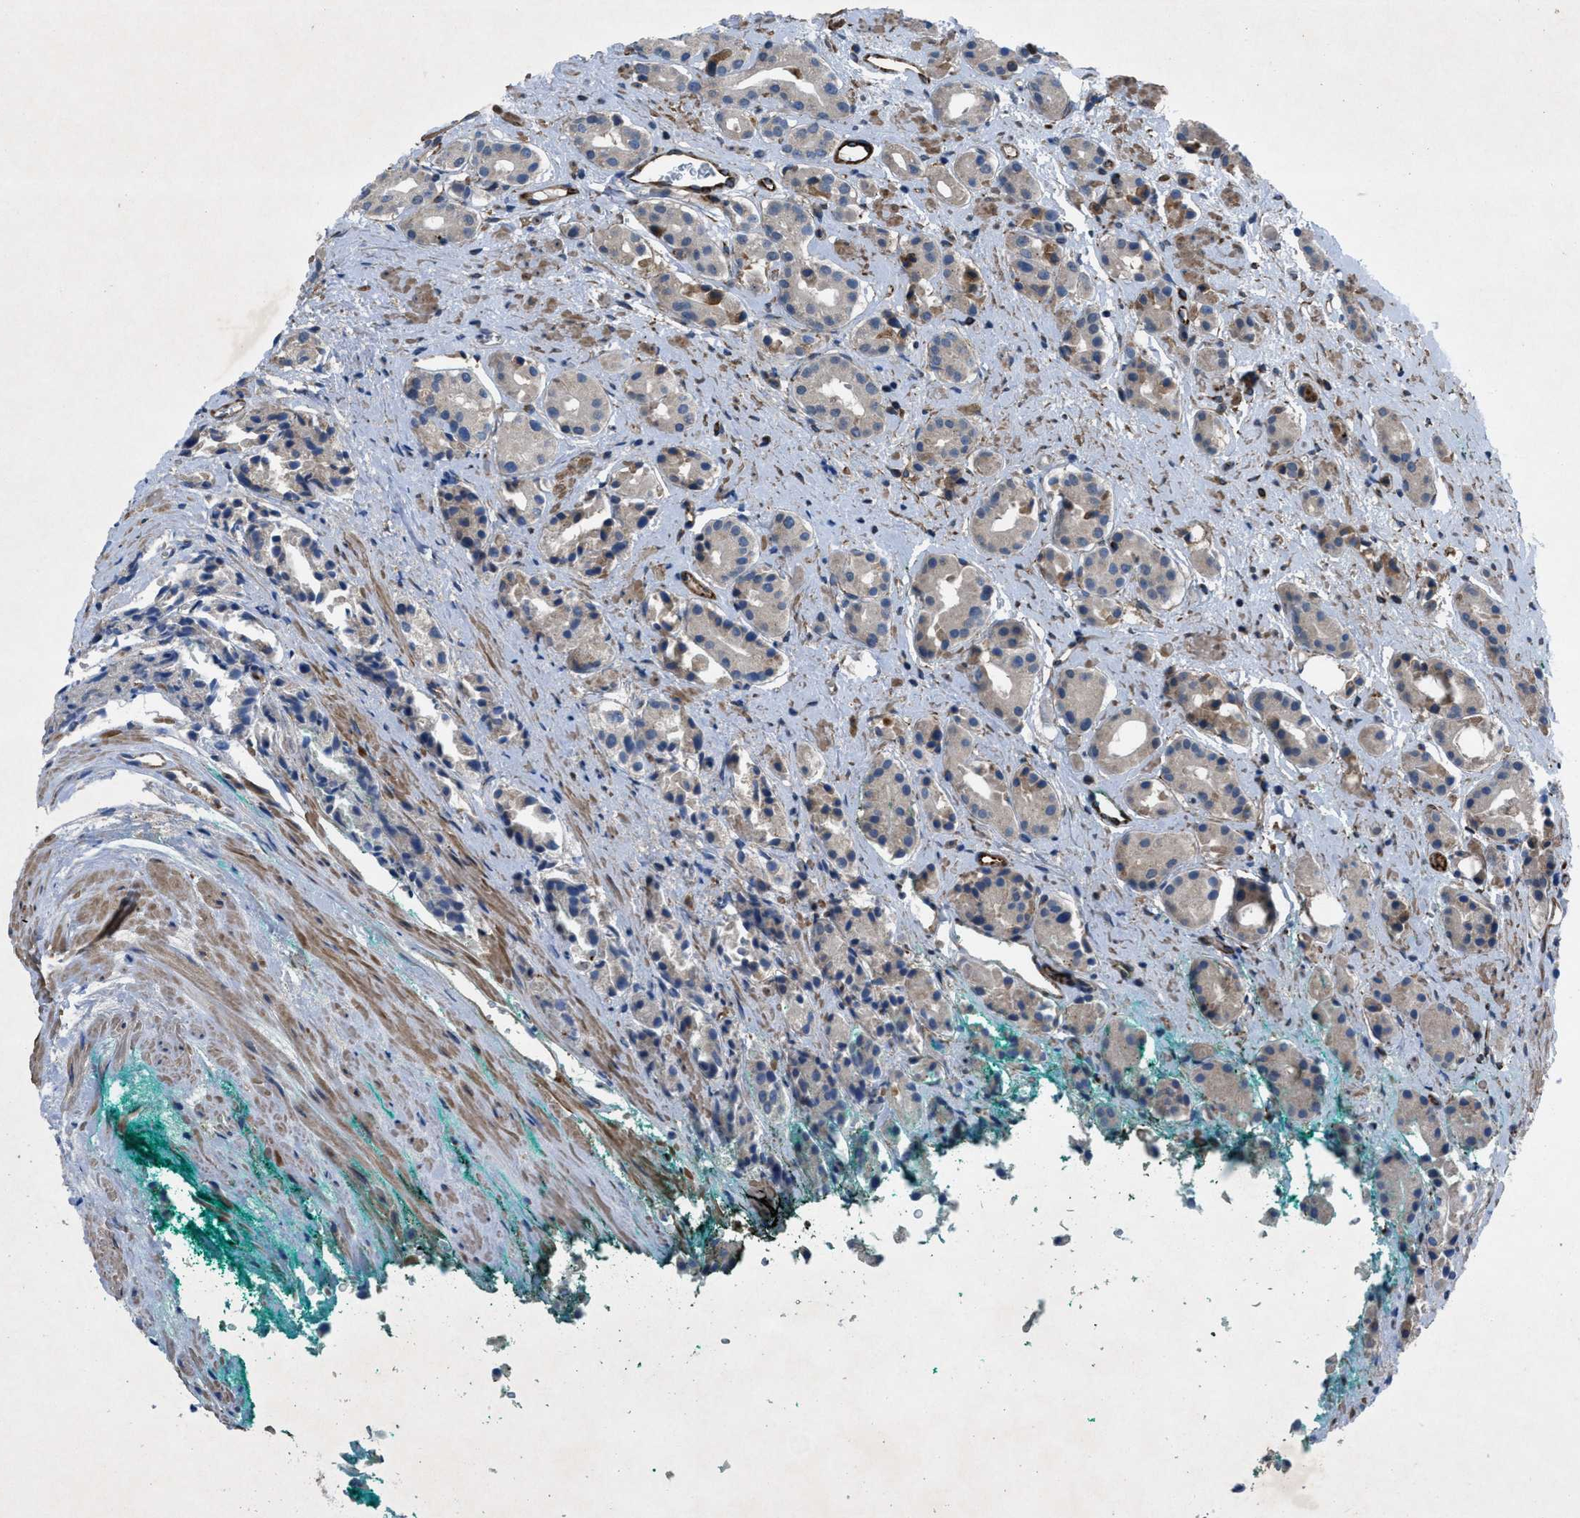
{"staining": {"intensity": "weak", "quantity": ">75%", "location": "cytoplasmic/membranous"}, "tissue": "prostate cancer", "cell_type": "Tumor cells", "image_type": "cancer", "snomed": [{"axis": "morphology", "description": "Adenocarcinoma, High grade"}, {"axis": "topography", "description": "Prostate"}], "caption": "IHC photomicrograph of human adenocarcinoma (high-grade) (prostate) stained for a protein (brown), which displays low levels of weak cytoplasmic/membranous staining in about >75% of tumor cells.", "gene": "SLC6A9", "patient": {"sex": "male", "age": 71}}